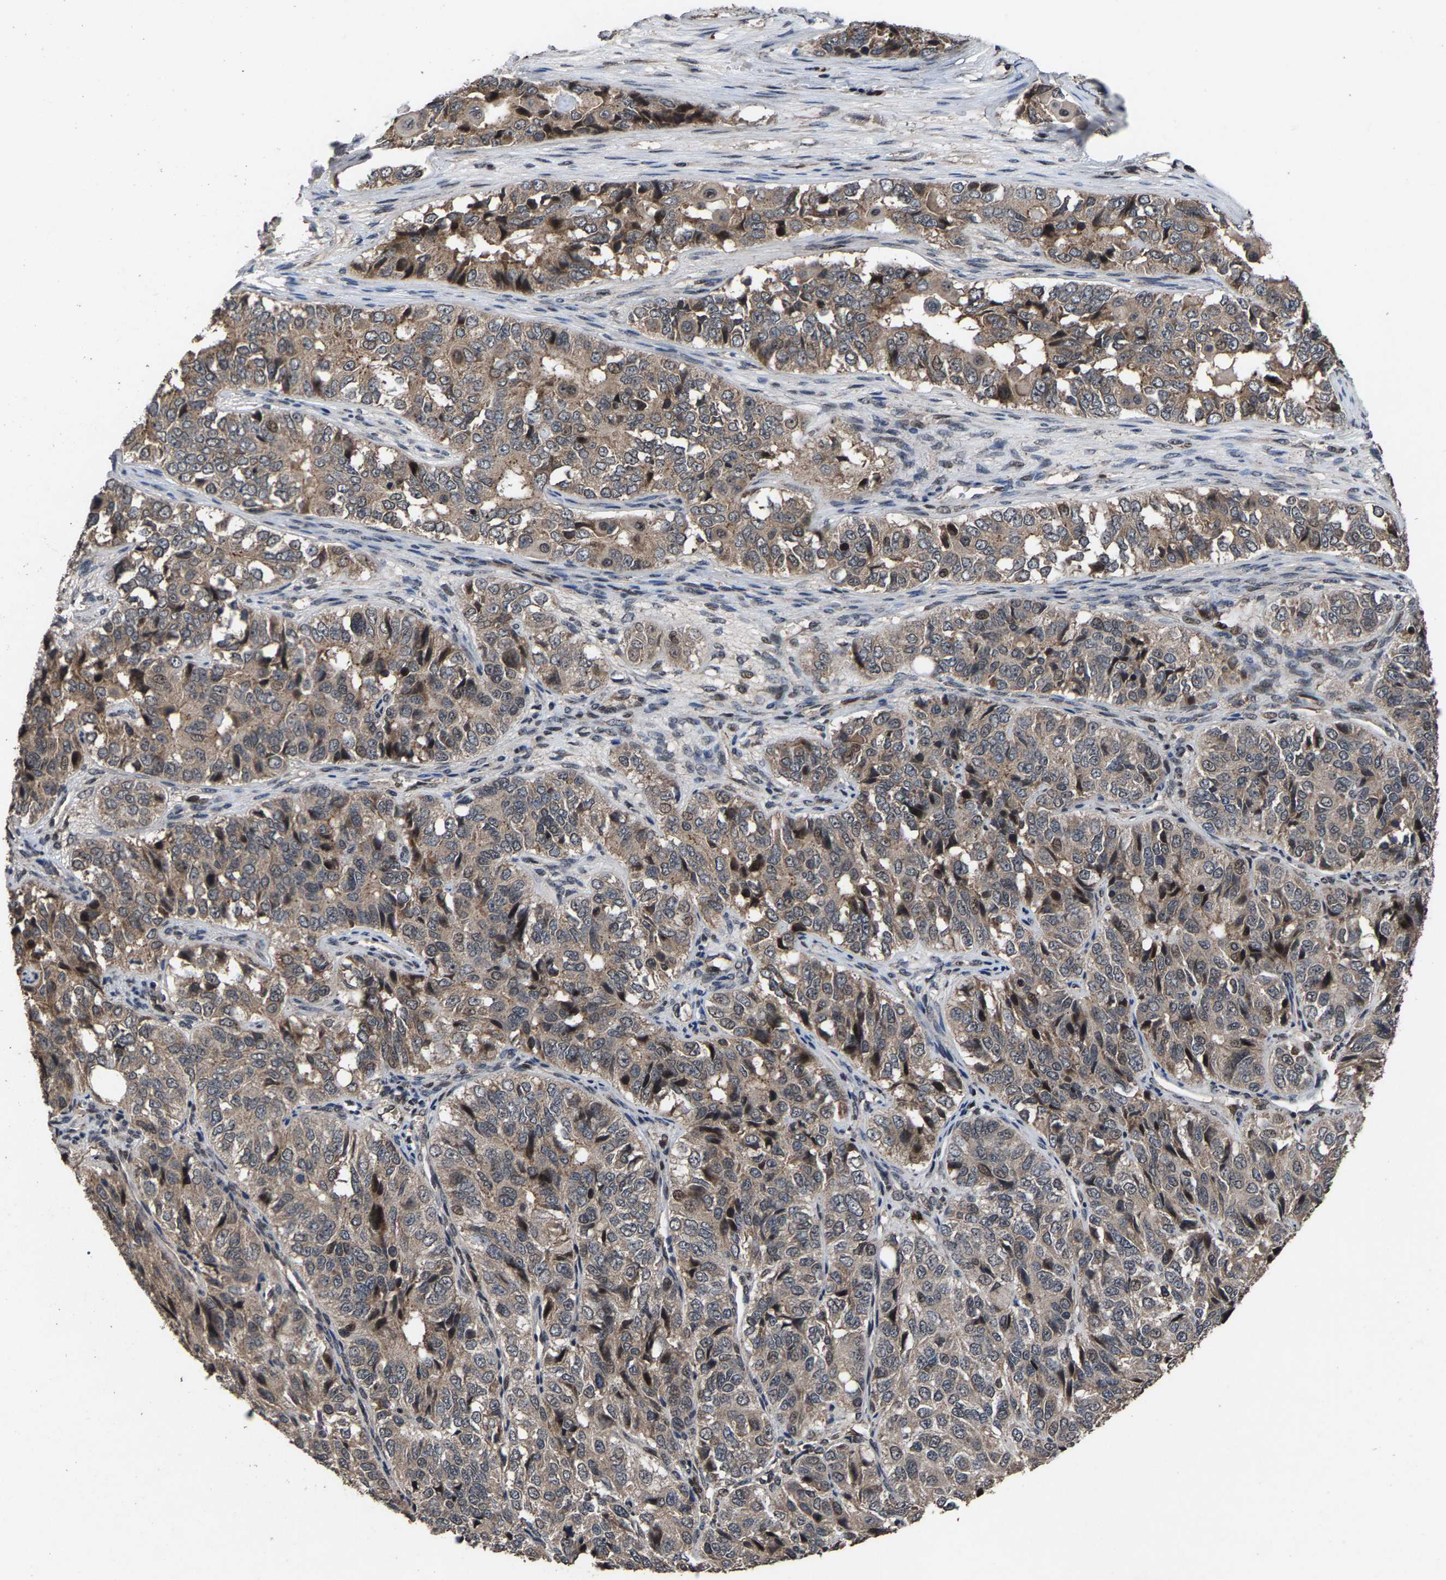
{"staining": {"intensity": "moderate", "quantity": "<25%", "location": "cytoplasmic/membranous,nuclear"}, "tissue": "ovarian cancer", "cell_type": "Tumor cells", "image_type": "cancer", "snomed": [{"axis": "morphology", "description": "Carcinoma, endometroid"}, {"axis": "topography", "description": "Ovary"}], "caption": "High-power microscopy captured an immunohistochemistry (IHC) micrograph of endometroid carcinoma (ovarian), revealing moderate cytoplasmic/membranous and nuclear staining in about <25% of tumor cells.", "gene": "HAUS6", "patient": {"sex": "female", "age": 51}}